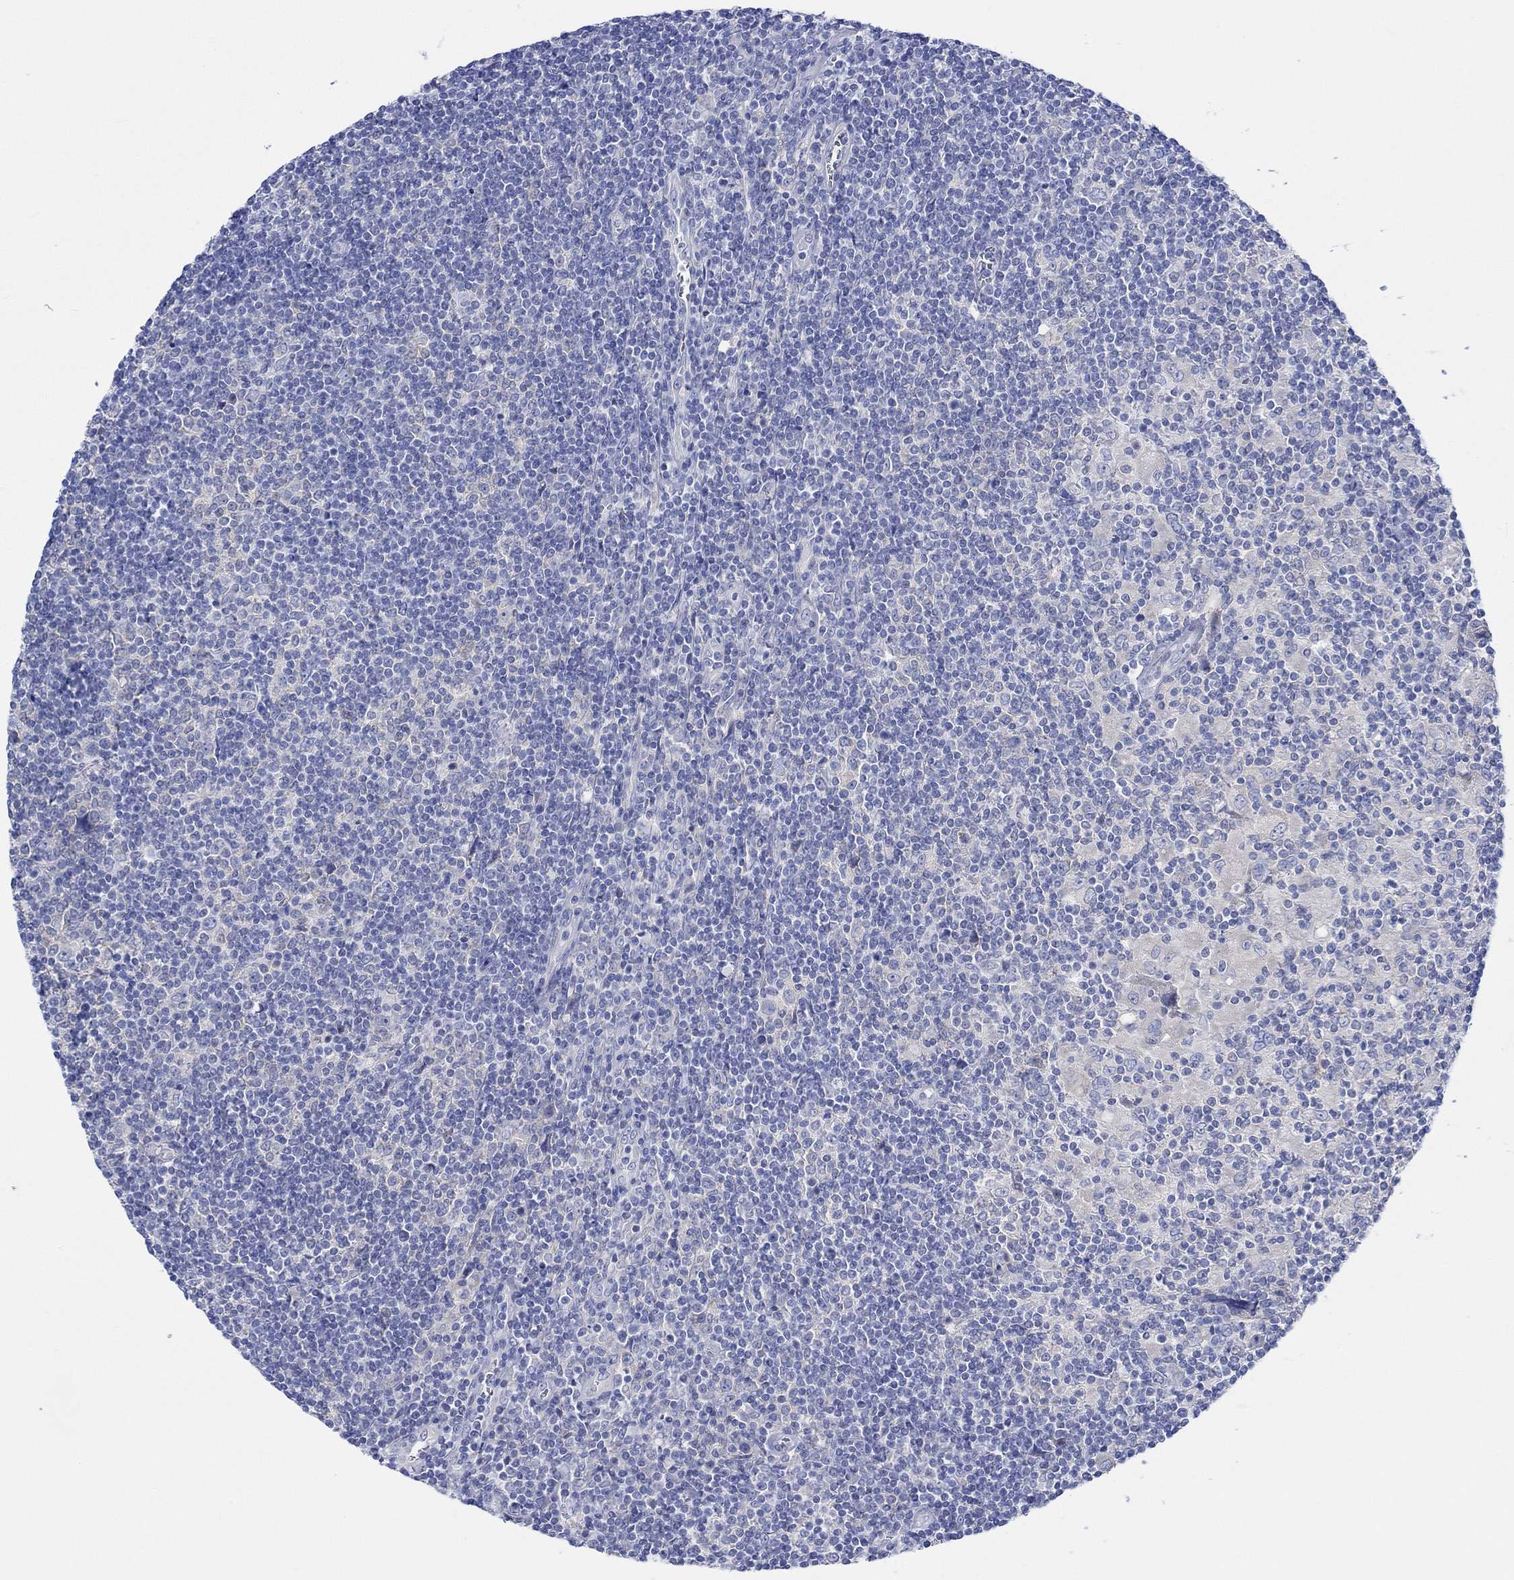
{"staining": {"intensity": "negative", "quantity": "none", "location": "none"}, "tissue": "lymphoma", "cell_type": "Tumor cells", "image_type": "cancer", "snomed": [{"axis": "morphology", "description": "Hodgkin's disease, NOS"}, {"axis": "topography", "description": "Lymph node"}], "caption": "Tumor cells are negative for protein expression in human Hodgkin's disease.", "gene": "REEP6", "patient": {"sex": "male", "age": 40}}